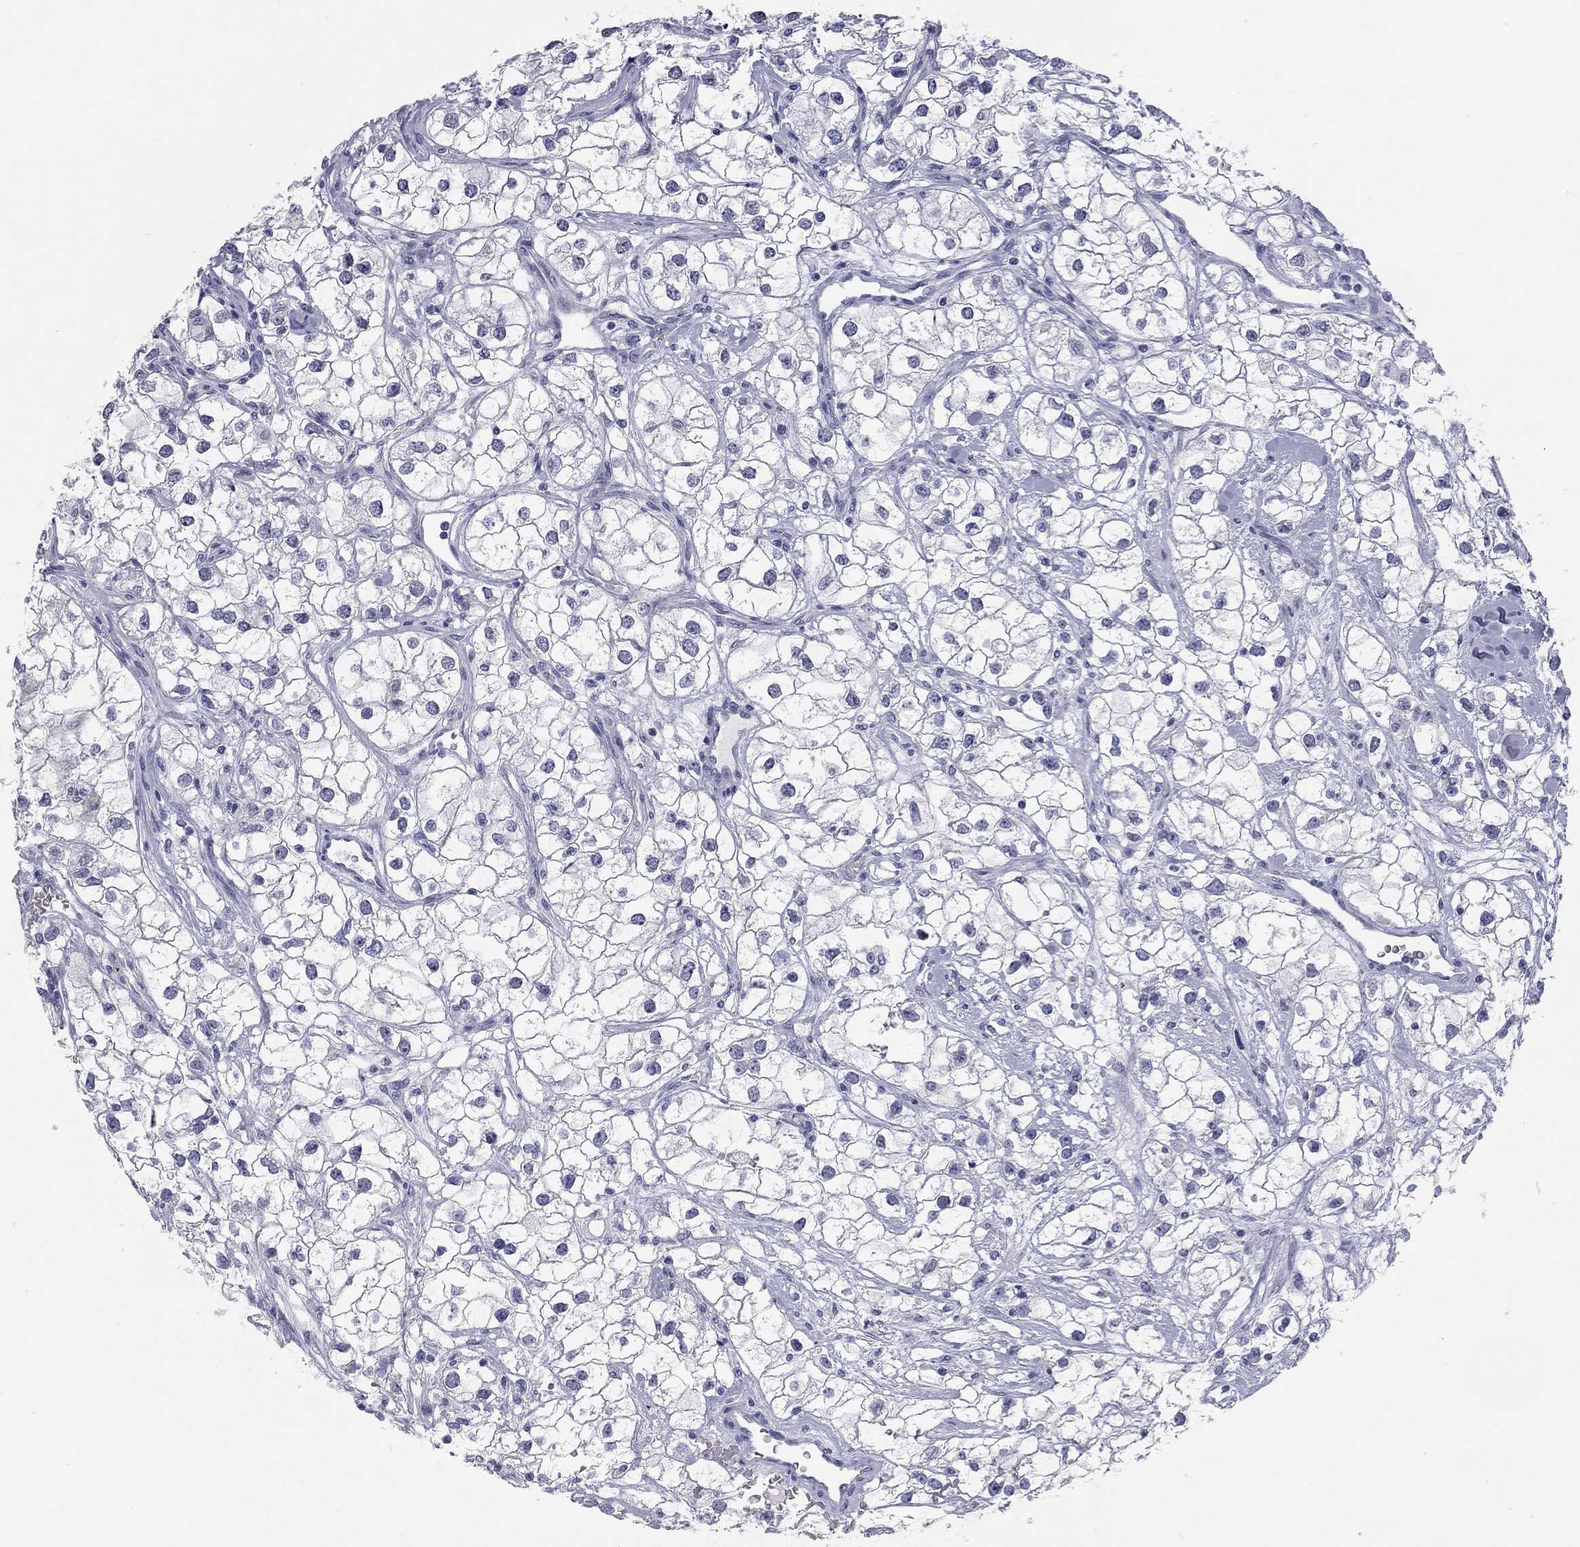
{"staining": {"intensity": "negative", "quantity": "none", "location": "none"}, "tissue": "renal cancer", "cell_type": "Tumor cells", "image_type": "cancer", "snomed": [{"axis": "morphology", "description": "Adenocarcinoma, NOS"}, {"axis": "topography", "description": "Kidney"}], "caption": "The micrograph reveals no staining of tumor cells in adenocarcinoma (renal).", "gene": "AK8", "patient": {"sex": "male", "age": 59}}